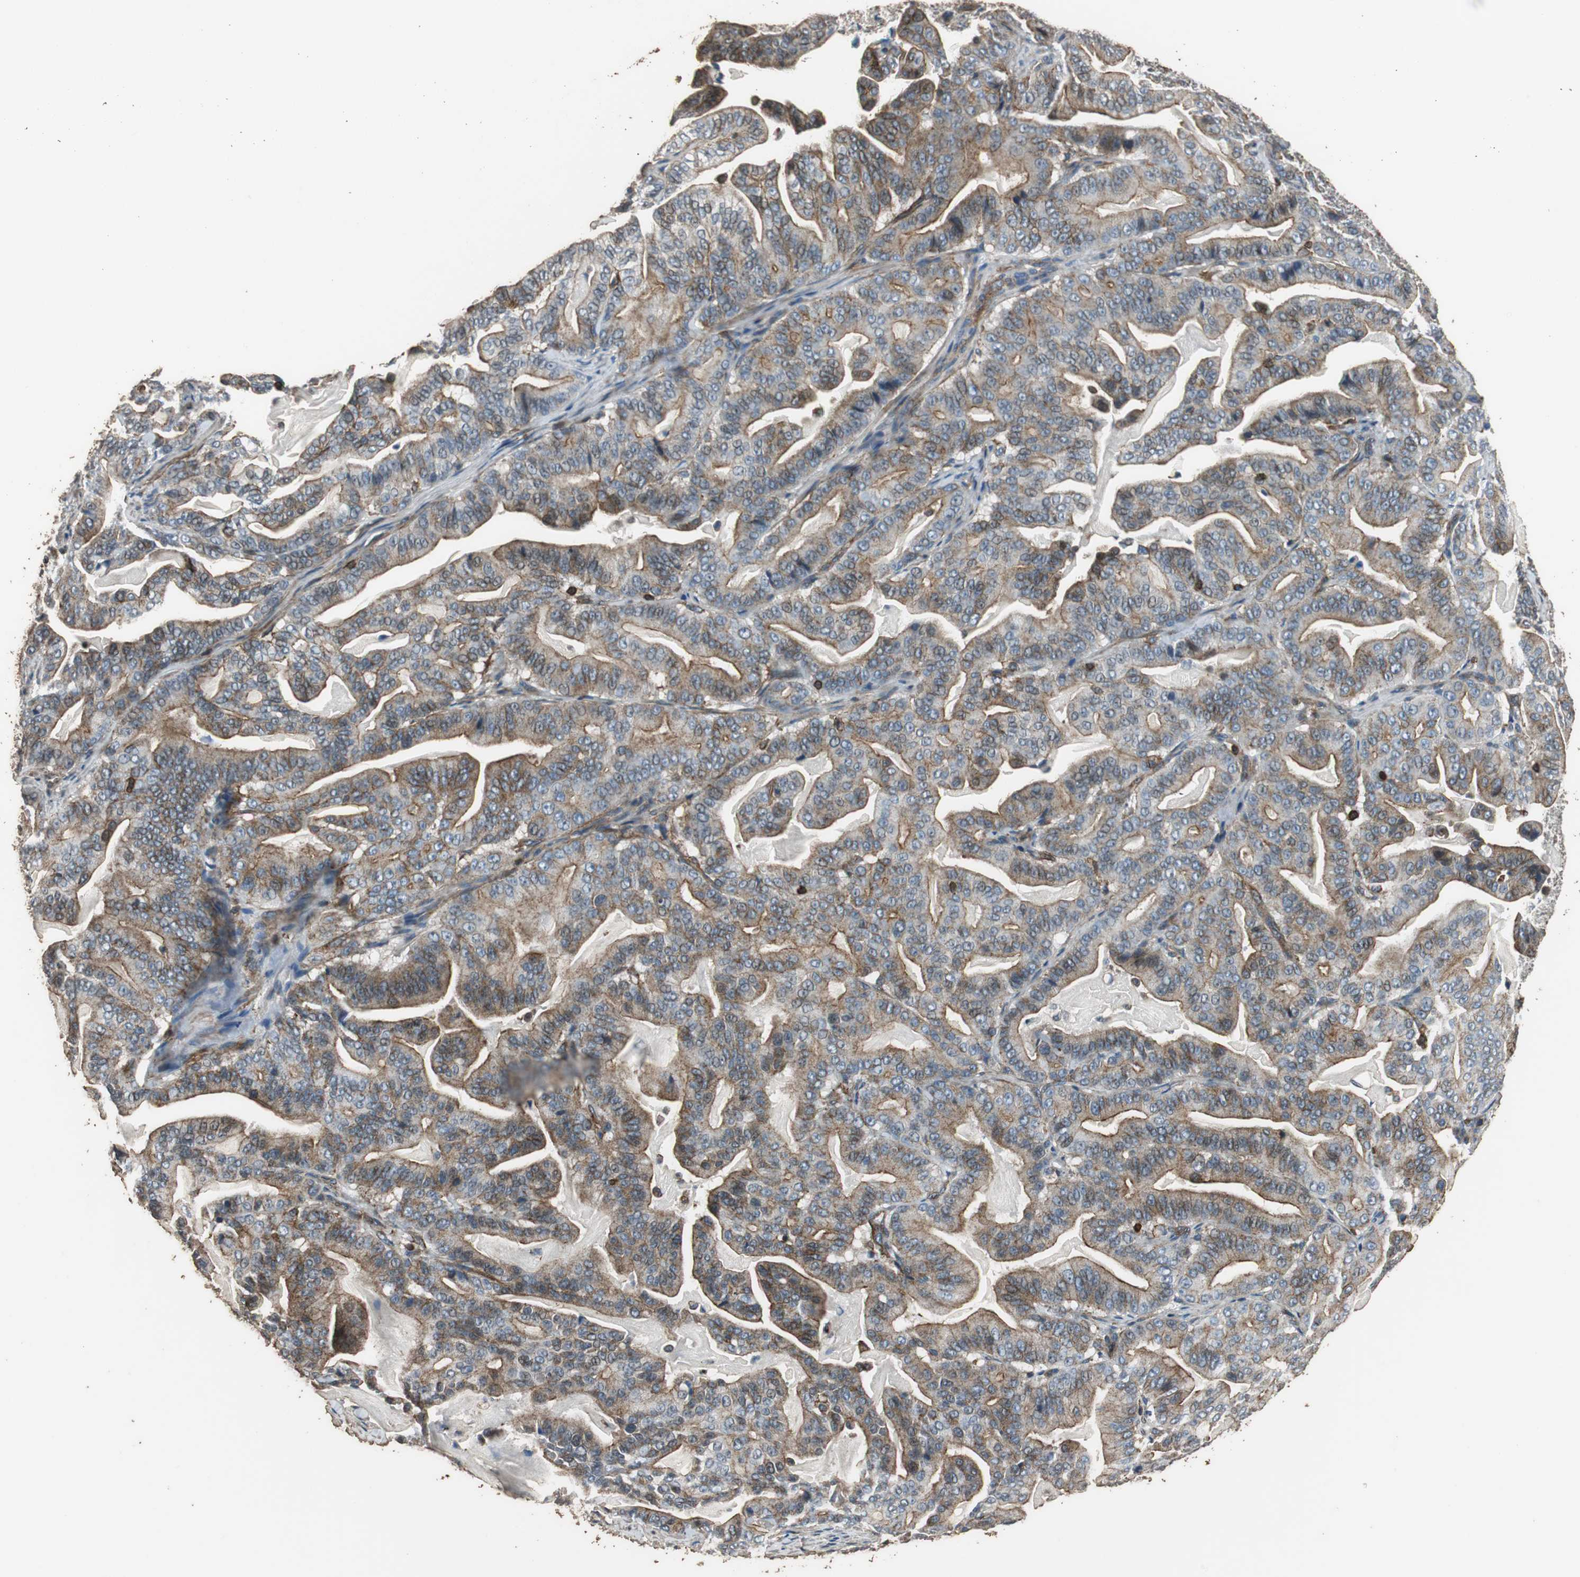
{"staining": {"intensity": "weak", "quantity": ">75%", "location": "cytoplasmic/membranous"}, "tissue": "pancreatic cancer", "cell_type": "Tumor cells", "image_type": "cancer", "snomed": [{"axis": "morphology", "description": "Adenocarcinoma, NOS"}, {"axis": "topography", "description": "Pancreas"}], "caption": "Pancreatic cancer stained with DAB immunohistochemistry (IHC) exhibits low levels of weak cytoplasmic/membranous positivity in about >75% of tumor cells.", "gene": "PRKRA", "patient": {"sex": "male", "age": 63}}